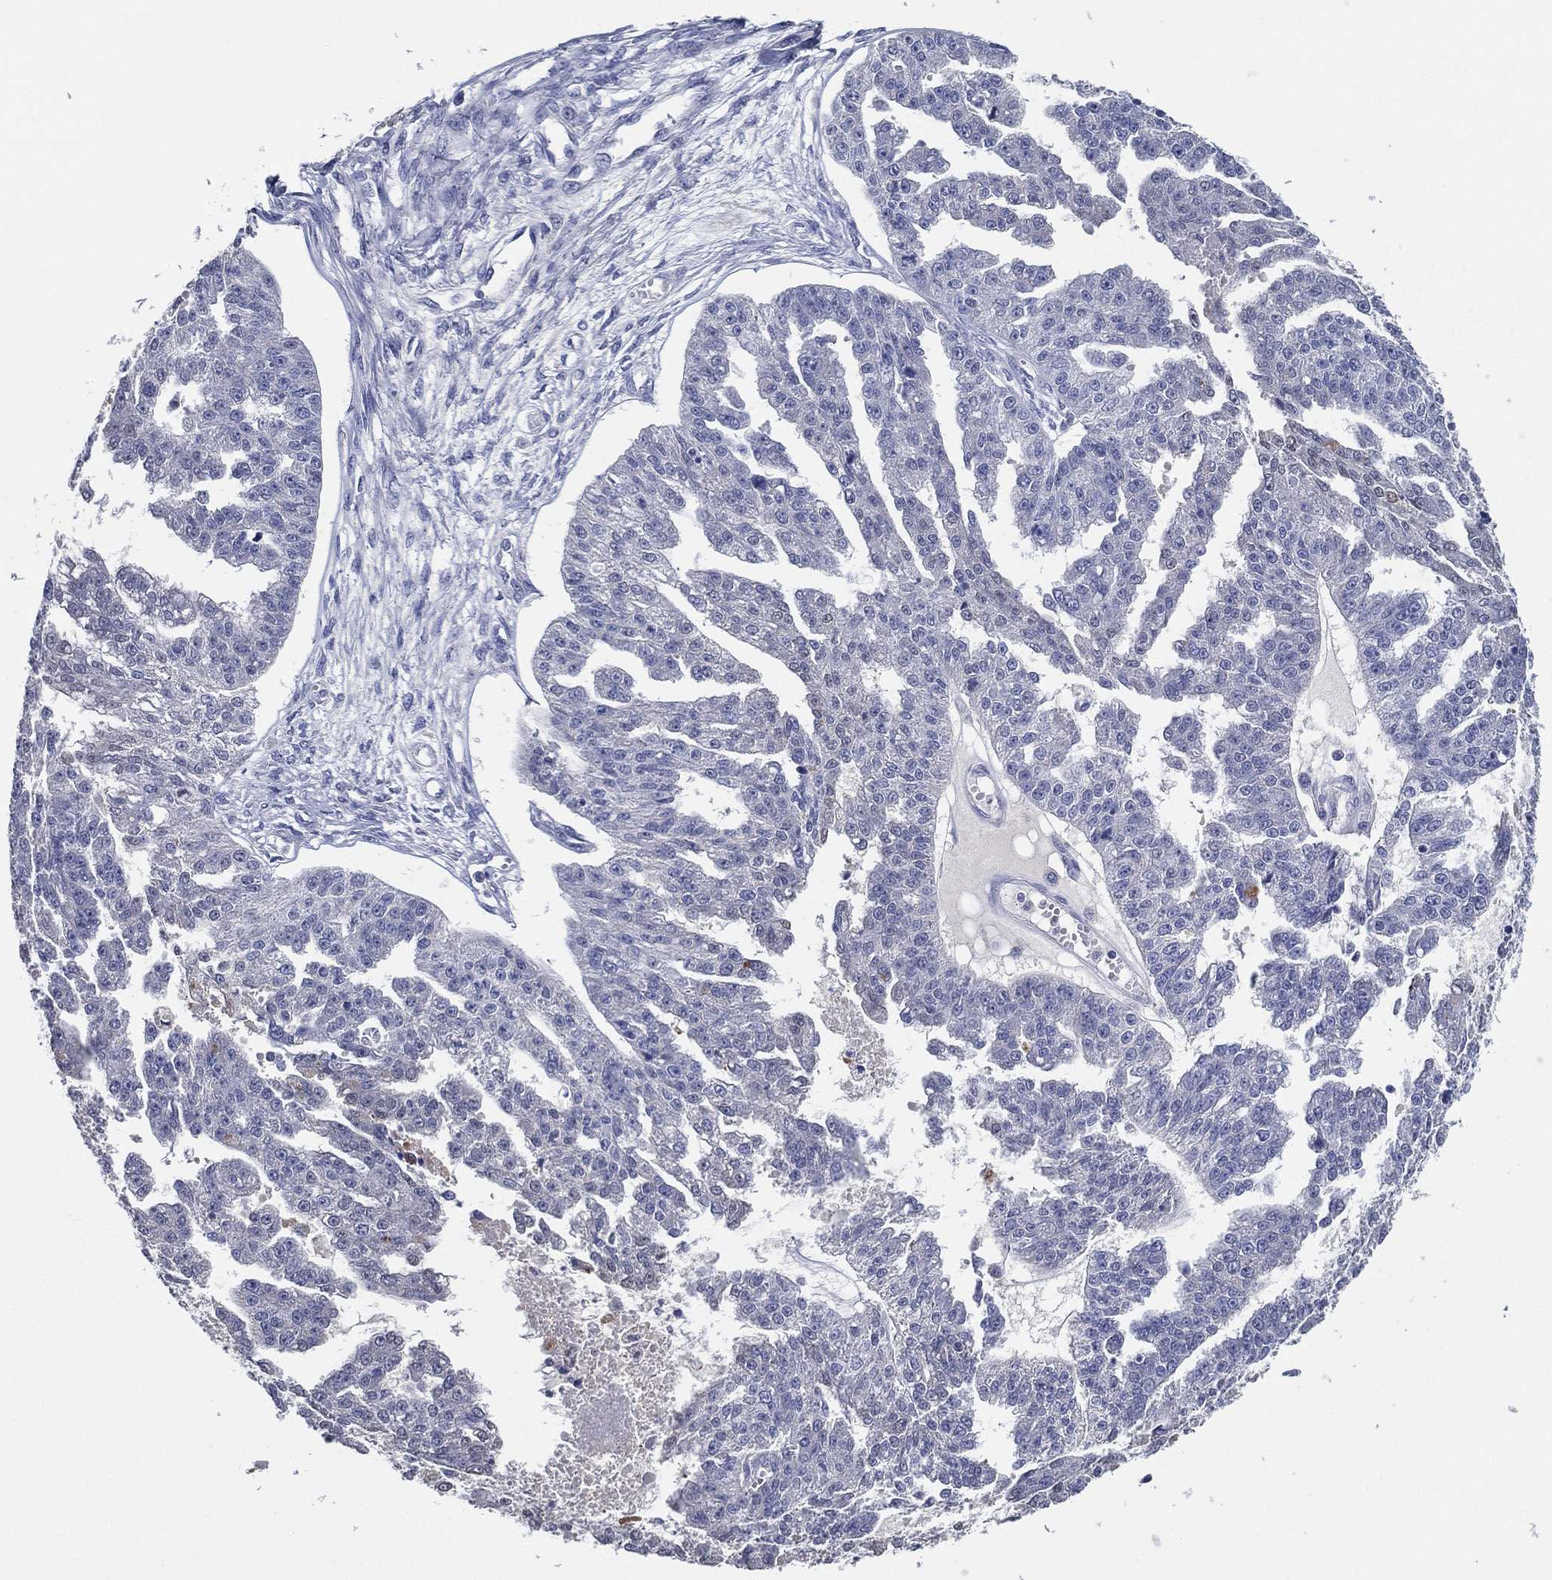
{"staining": {"intensity": "negative", "quantity": "none", "location": "none"}, "tissue": "ovarian cancer", "cell_type": "Tumor cells", "image_type": "cancer", "snomed": [{"axis": "morphology", "description": "Cystadenocarcinoma, serous, NOS"}, {"axis": "topography", "description": "Ovary"}], "caption": "Human ovarian cancer (serous cystadenocarcinoma) stained for a protein using IHC displays no staining in tumor cells.", "gene": "TFAP2A", "patient": {"sex": "female", "age": 58}}